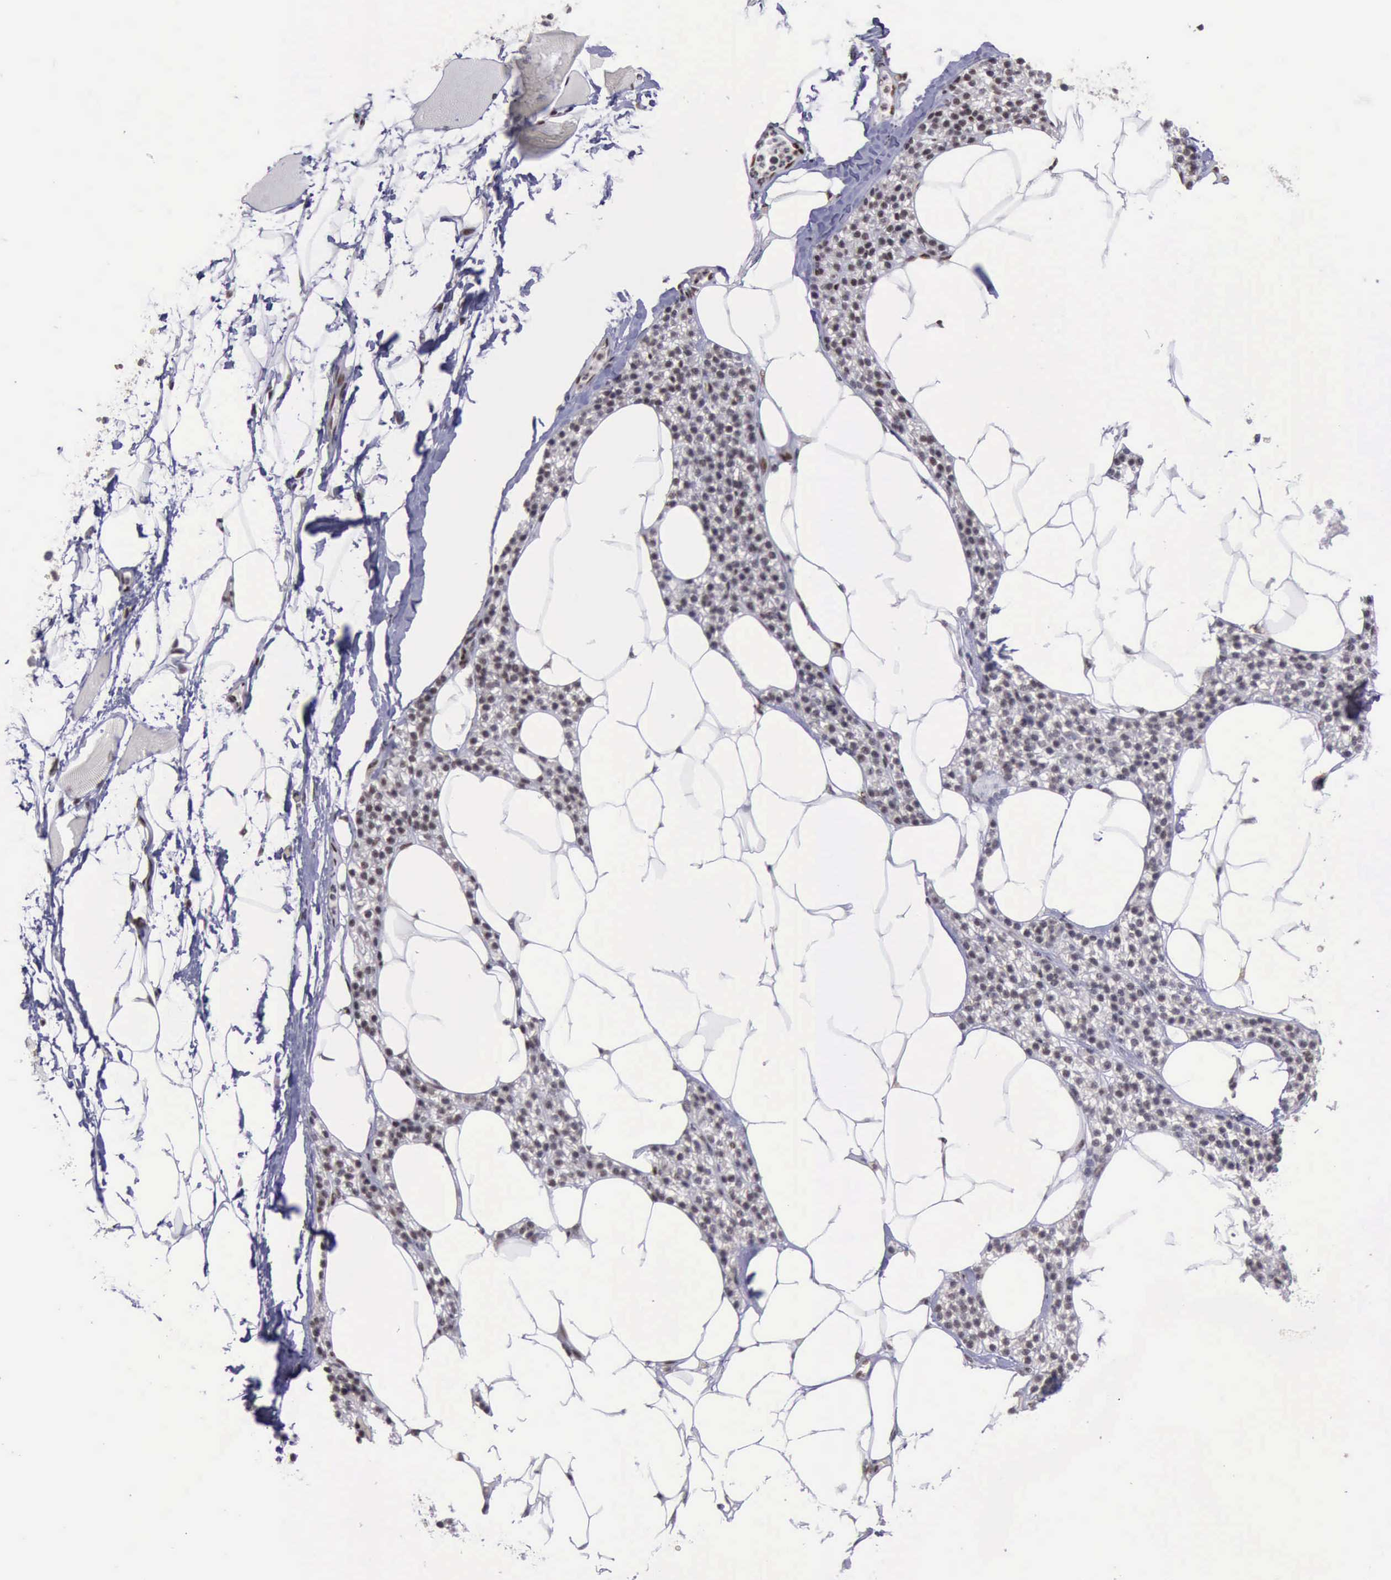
{"staining": {"intensity": "moderate", "quantity": "25%-75%", "location": "nuclear"}, "tissue": "skeletal muscle", "cell_type": "Myocytes", "image_type": "normal", "snomed": [{"axis": "morphology", "description": "Normal tissue, NOS"}, {"axis": "topography", "description": "Skeletal muscle"}, {"axis": "topography", "description": "Parathyroid gland"}], "caption": "Normal skeletal muscle shows moderate nuclear staining in about 25%-75% of myocytes, visualized by immunohistochemistry.", "gene": "YY1", "patient": {"sex": "female", "age": 37}}